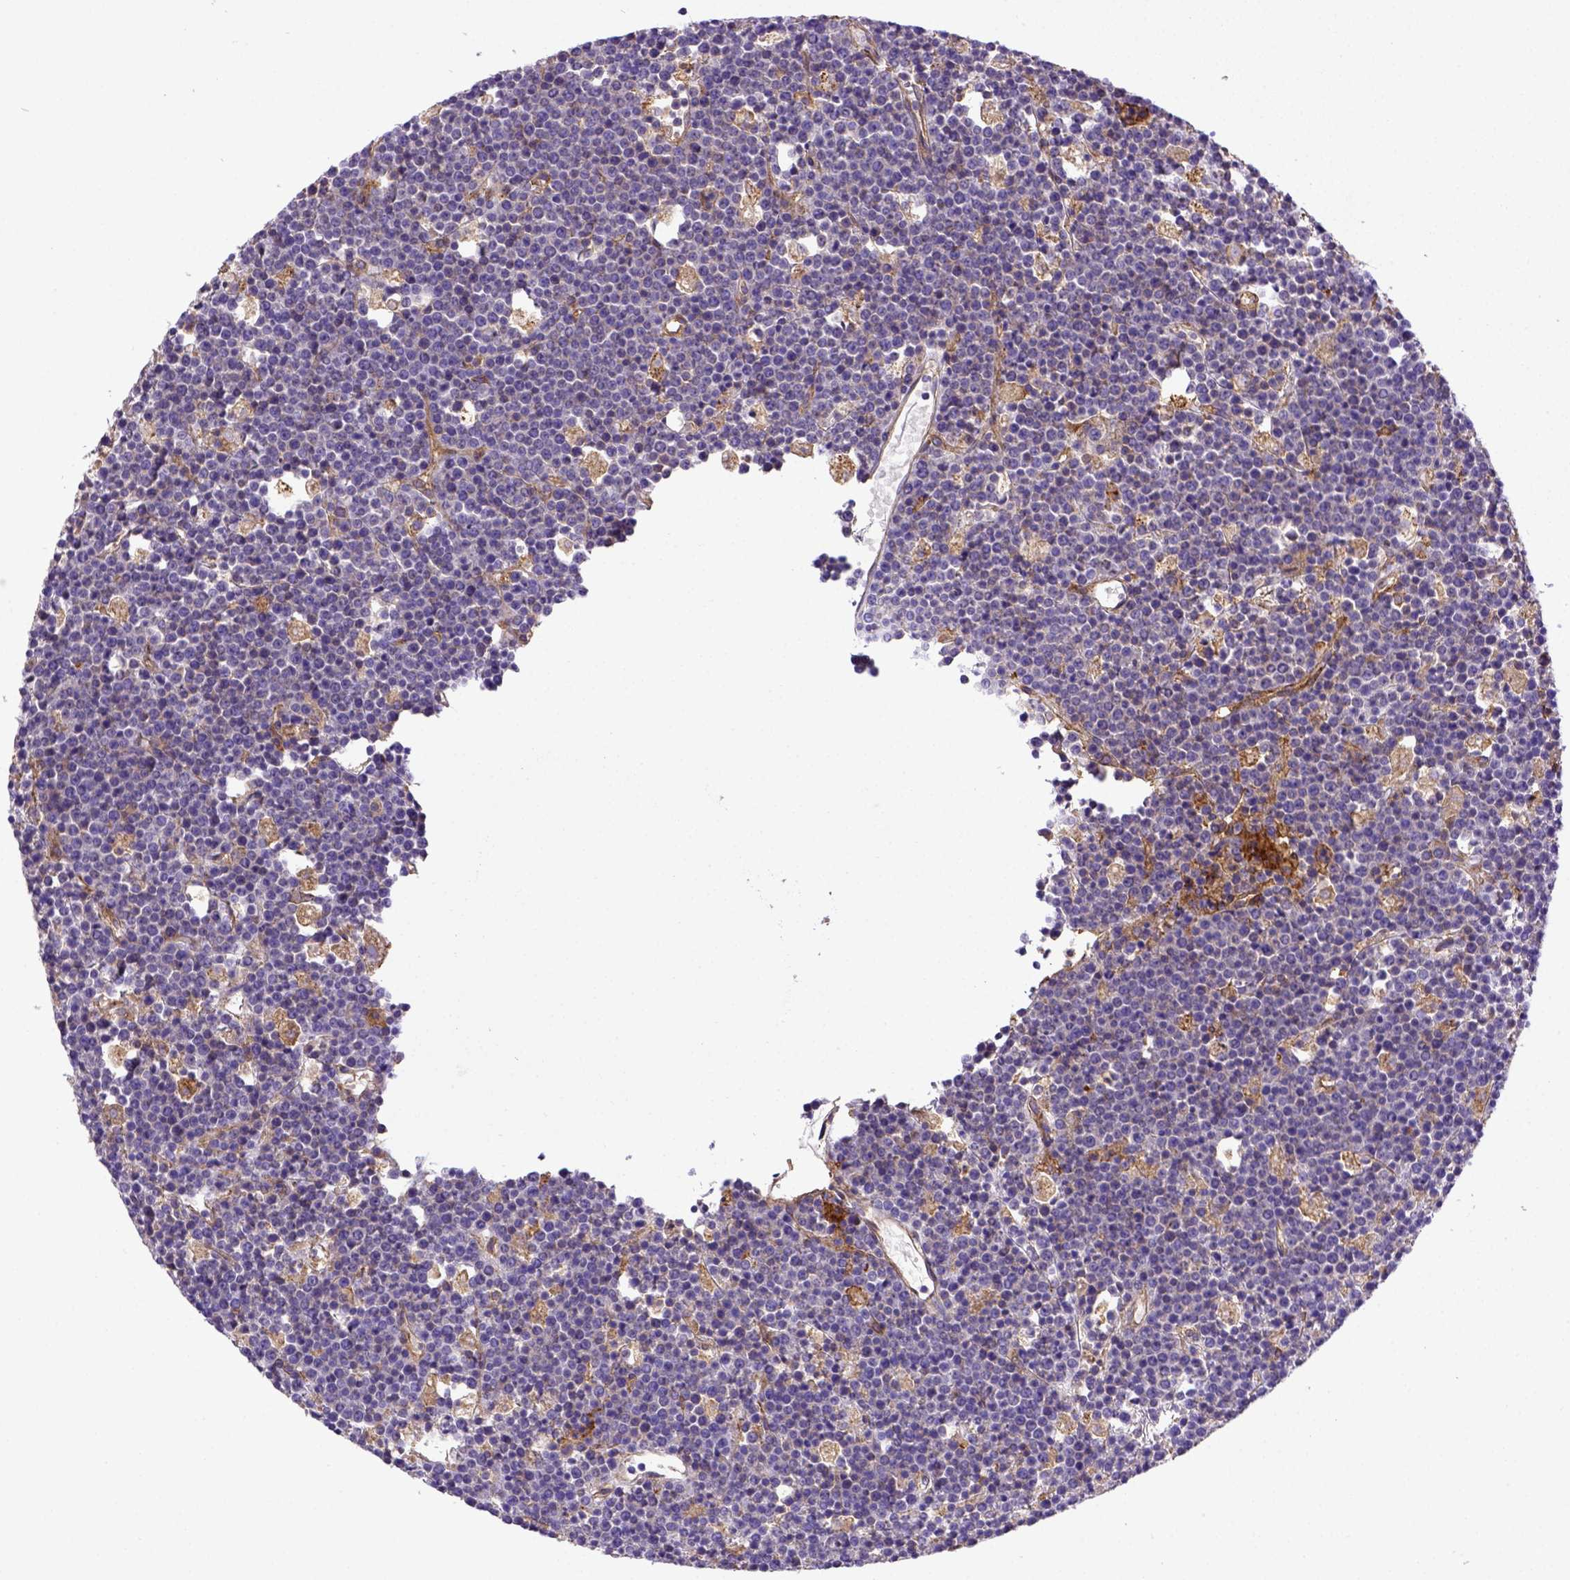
{"staining": {"intensity": "negative", "quantity": "none", "location": "none"}, "tissue": "lymphoma", "cell_type": "Tumor cells", "image_type": "cancer", "snomed": [{"axis": "morphology", "description": "Malignant lymphoma, non-Hodgkin's type, High grade"}, {"axis": "topography", "description": "Ovary"}], "caption": "Photomicrograph shows no protein staining in tumor cells of lymphoma tissue.", "gene": "CD40", "patient": {"sex": "female", "age": 56}}